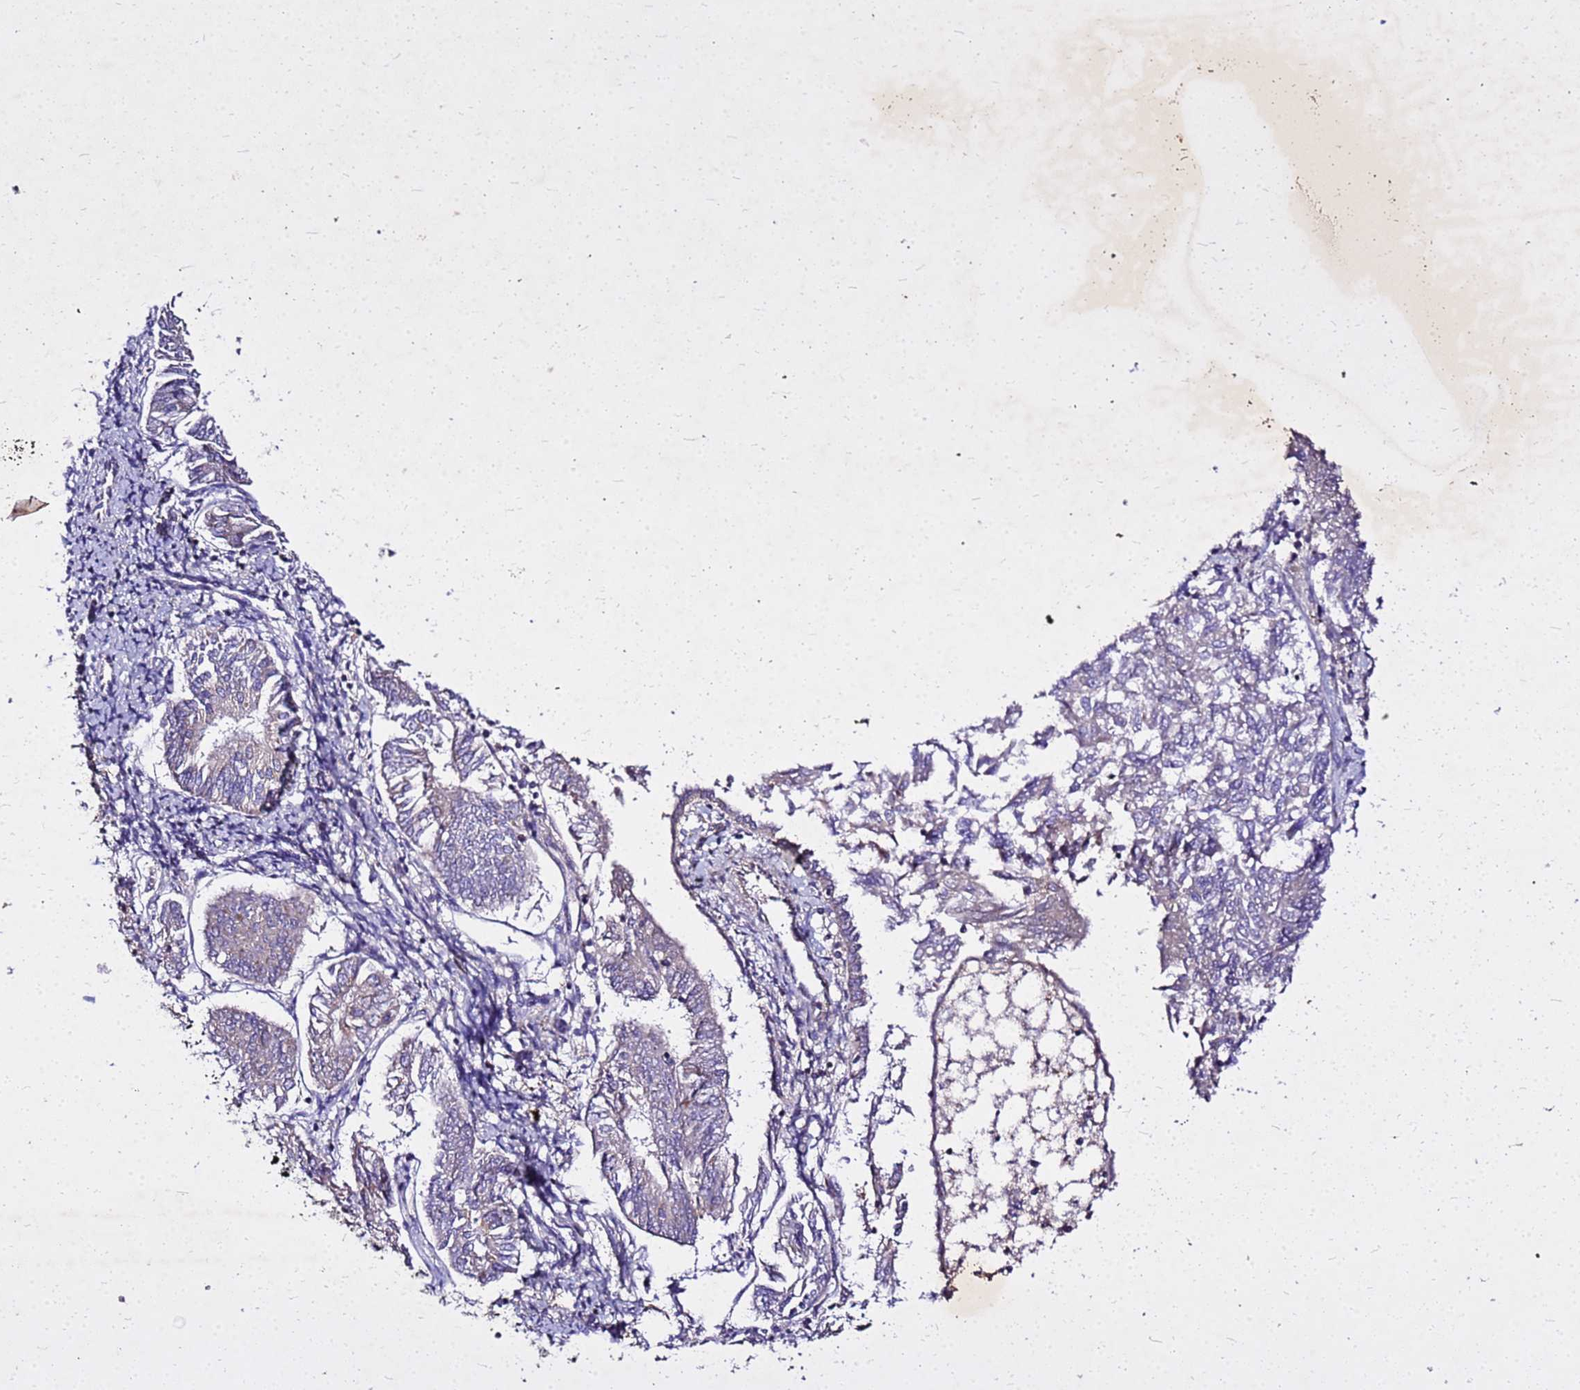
{"staining": {"intensity": "weak", "quantity": "<25%", "location": "cytoplasmic/membranous"}, "tissue": "endometrial cancer", "cell_type": "Tumor cells", "image_type": "cancer", "snomed": [{"axis": "morphology", "description": "Adenocarcinoma, NOS"}, {"axis": "topography", "description": "Endometrium"}], "caption": "This is an IHC image of endometrial adenocarcinoma. There is no staining in tumor cells.", "gene": "COX14", "patient": {"sex": "female", "age": 58}}